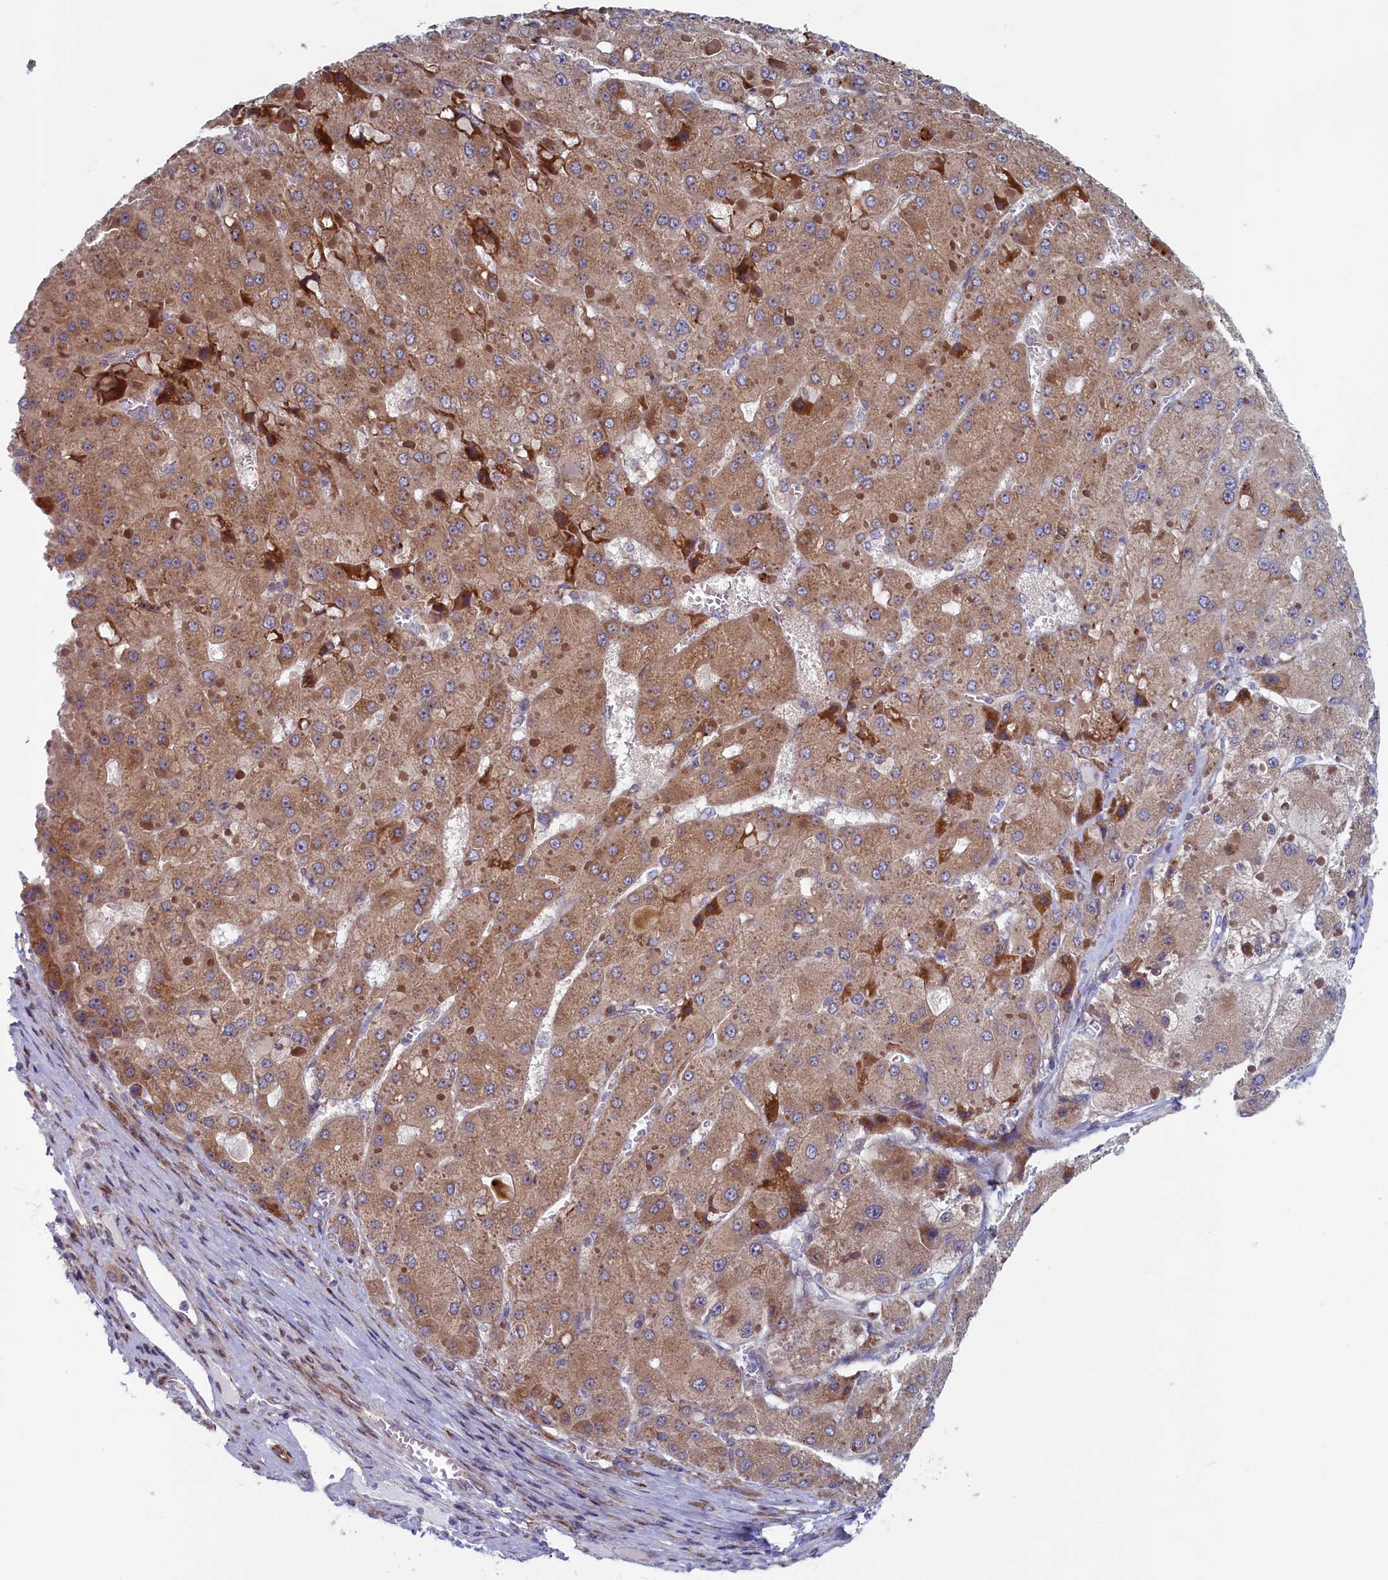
{"staining": {"intensity": "moderate", "quantity": ">75%", "location": "cytoplasmic/membranous"}, "tissue": "liver cancer", "cell_type": "Tumor cells", "image_type": "cancer", "snomed": [{"axis": "morphology", "description": "Carcinoma, Hepatocellular, NOS"}, {"axis": "topography", "description": "Liver"}], "caption": "Immunohistochemistry staining of liver cancer, which displays medium levels of moderate cytoplasmic/membranous staining in approximately >75% of tumor cells indicating moderate cytoplasmic/membranous protein staining. The staining was performed using DAB (brown) for protein detection and nuclei were counterstained in hematoxylin (blue).", "gene": "MTFMT", "patient": {"sex": "female", "age": 73}}